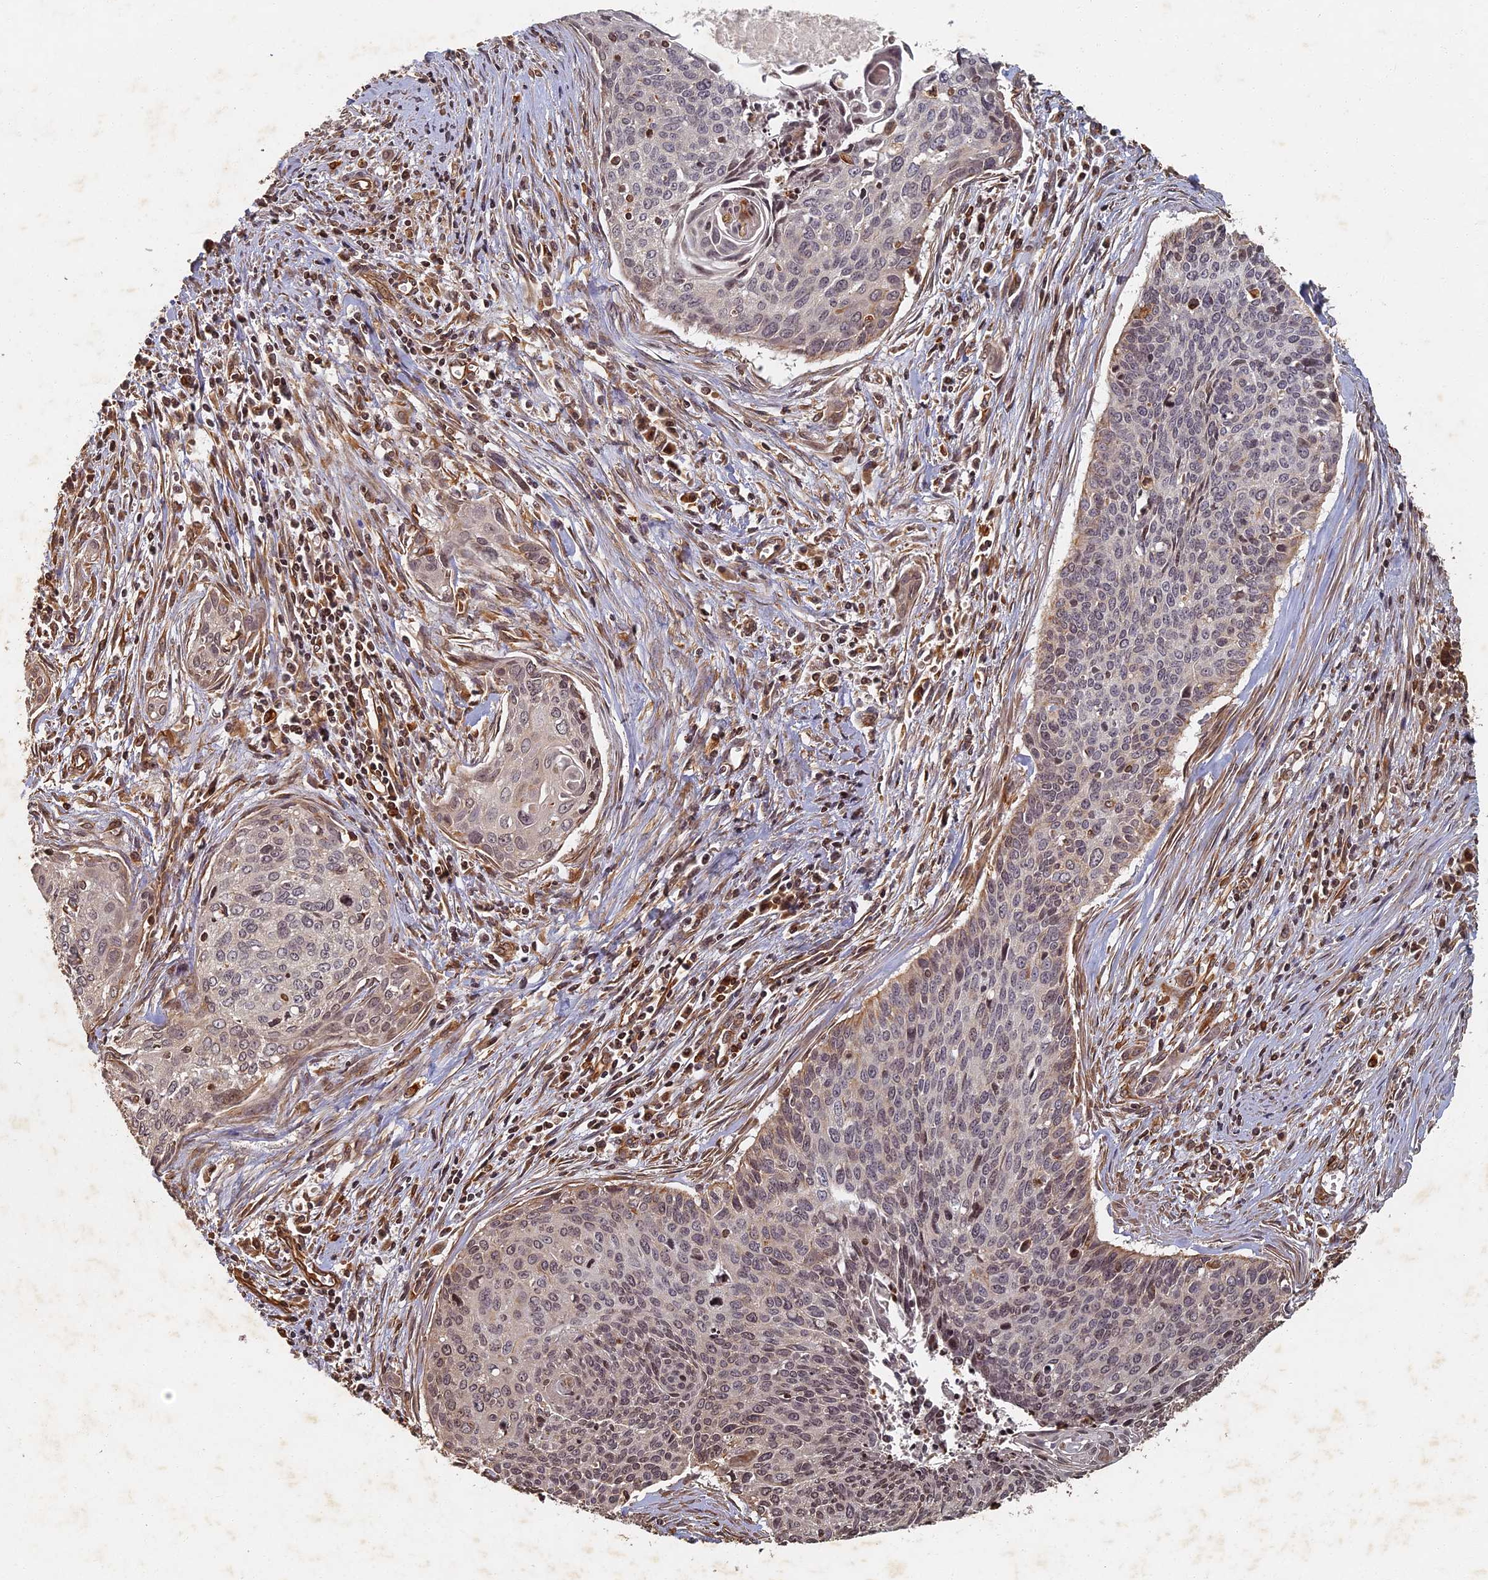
{"staining": {"intensity": "weak", "quantity": "25%-75%", "location": "nuclear"}, "tissue": "cervical cancer", "cell_type": "Tumor cells", "image_type": "cancer", "snomed": [{"axis": "morphology", "description": "Squamous cell carcinoma, NOS"}, {"axis": "topography", "description": "Cervix"}], "caption": "Weak nuclear protein positivity is present in about 25%-75% of tumor cells in cervical cancer. (DAB (3,3'-diaminobenzidine) = brown stain, brightfield microscopy at high magnification).", "gene": "ABCB10", "patient": {"sex": "female", "age": 55}}